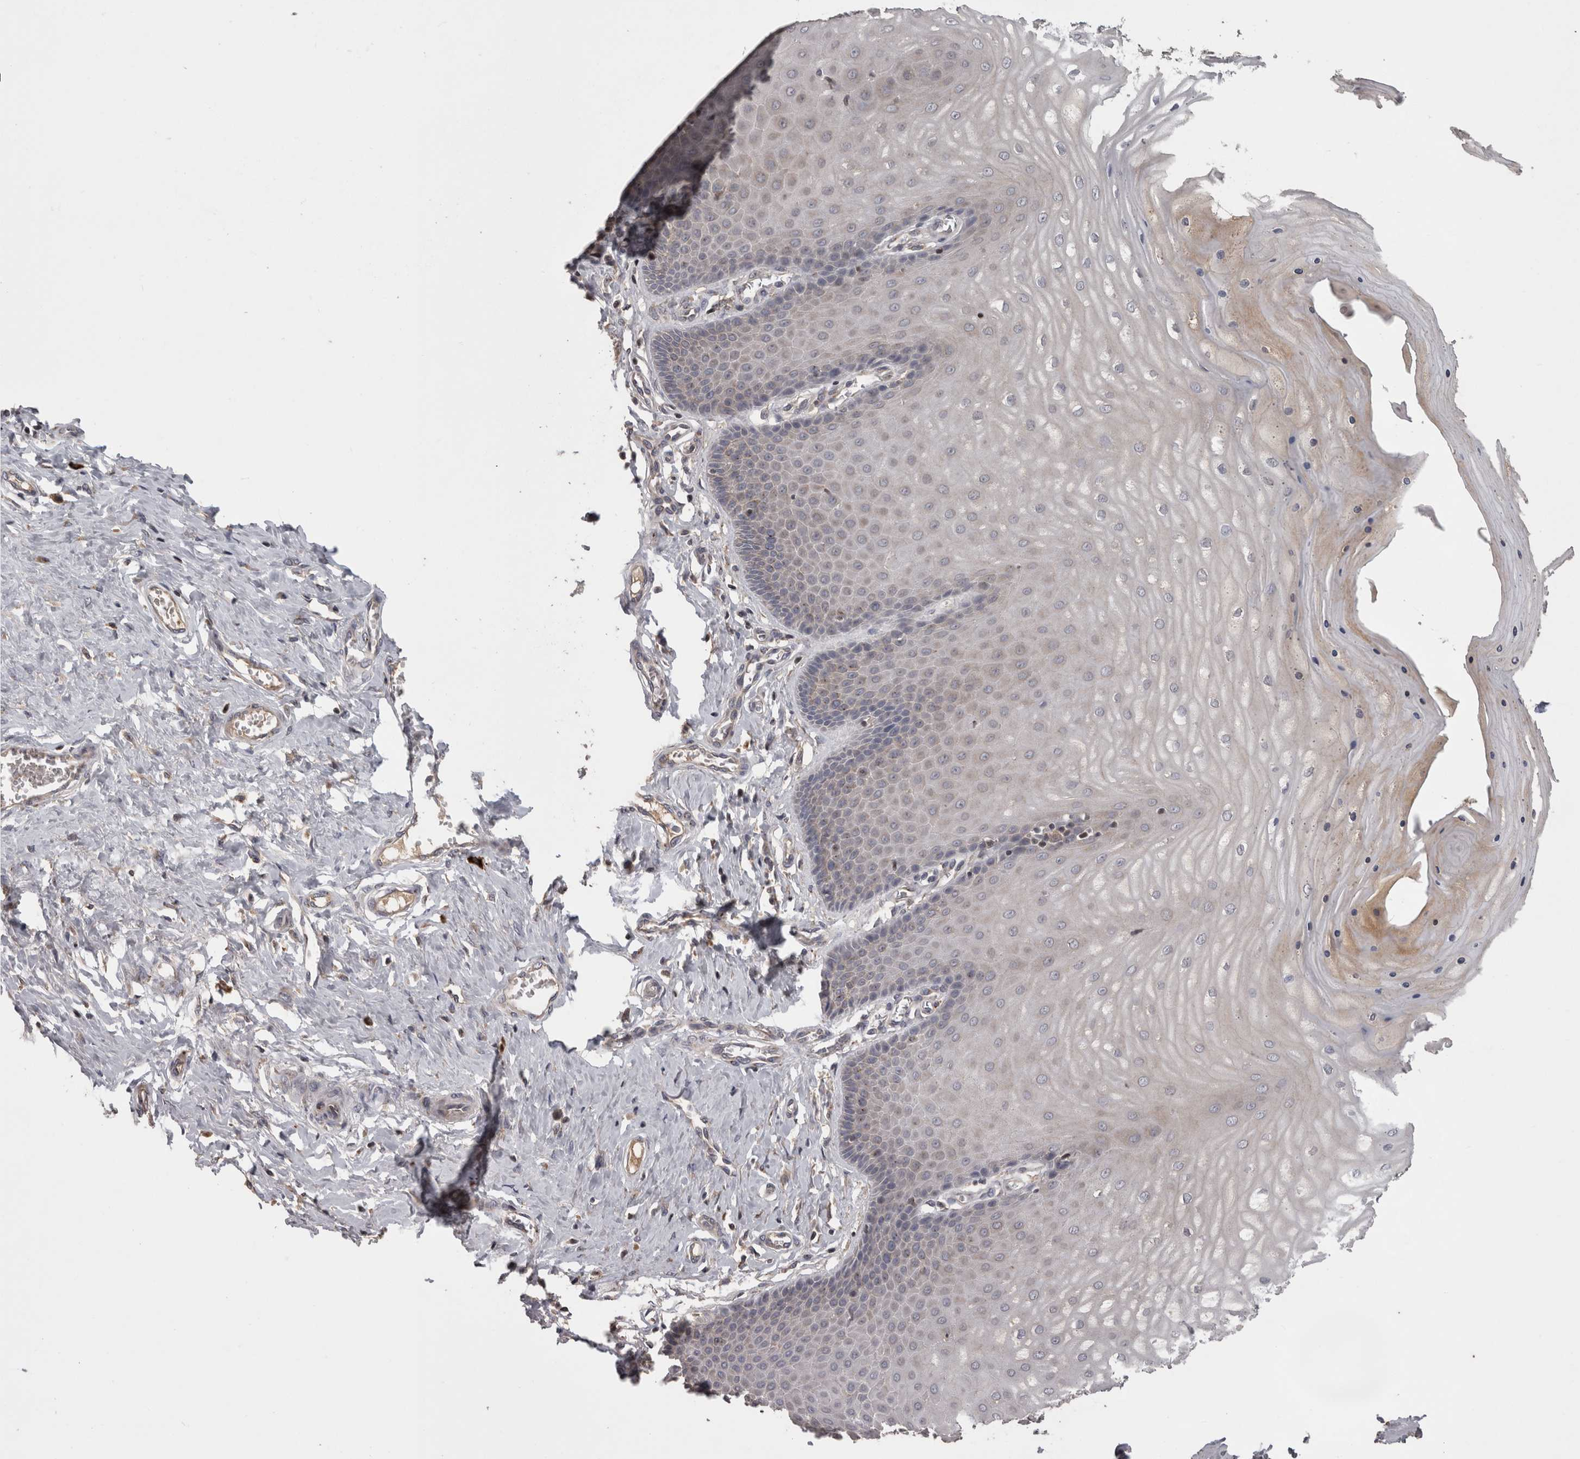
{"staining": {"intensity": "weak", "quantity": "25%-75%", "location": "cytoplasmic/membranous"}, "tissue": "cervix", "cell_type": "Squamous epithelial cells", "image_type": "normal", "snomed": [{"axis": "morphology", "description": "Normal tissue, NOS"}, {"axis": "topography", "description": "Cervix"}], "caption": "Protein expression analysis of benign cervix shows weak cytoplasmic/membranous staining in approximately 25%-75% of squamous epithelial cells.", "gene": "PCM1", "patient": {"sex": "female", "age": 55}}